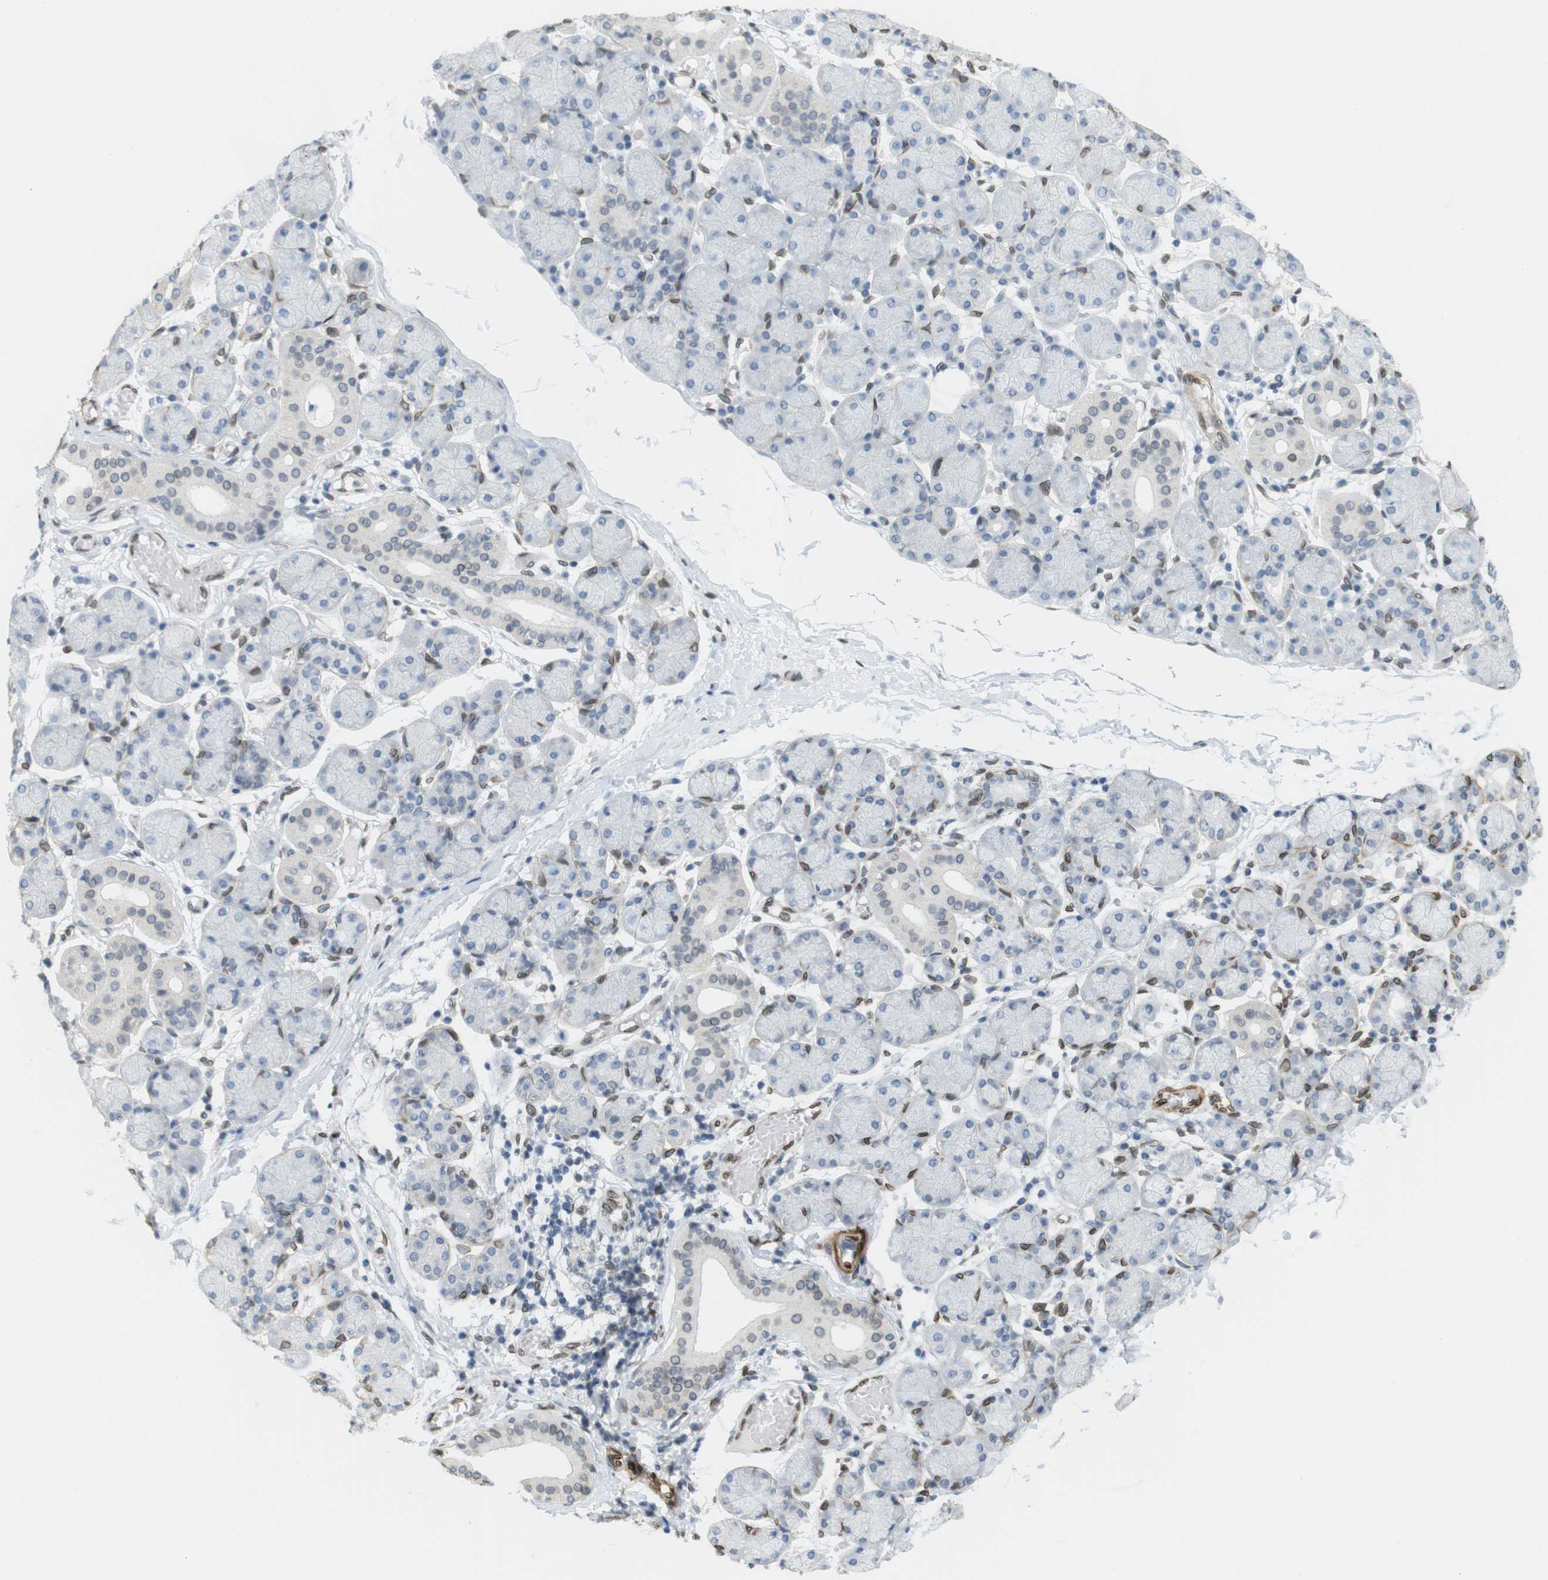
{"staining": {"intensity": "weak", "quantity": "<25%", "location": "nuclear"}, "tissue": "salivary gland", "cell_type": "Glandular cells", "image_type": "normal", "snomed": [{"axis": "morphology", "description": "Normal tissue, NOS"}, {"axis": "topography", "description": "Salivary gland"}], "caption": "High magnification brightfield microscopy of benign salivary gland stained with DAB (3,3'-diaminobenzidine) (brown) and counterstained with hematoxylin (blue): glandular cells show no significant positivity. (DAB IHC with hematoxylin counter stain).", "gene": "ARL6IP6", "patient": {"sex": "female", "age": 24}}